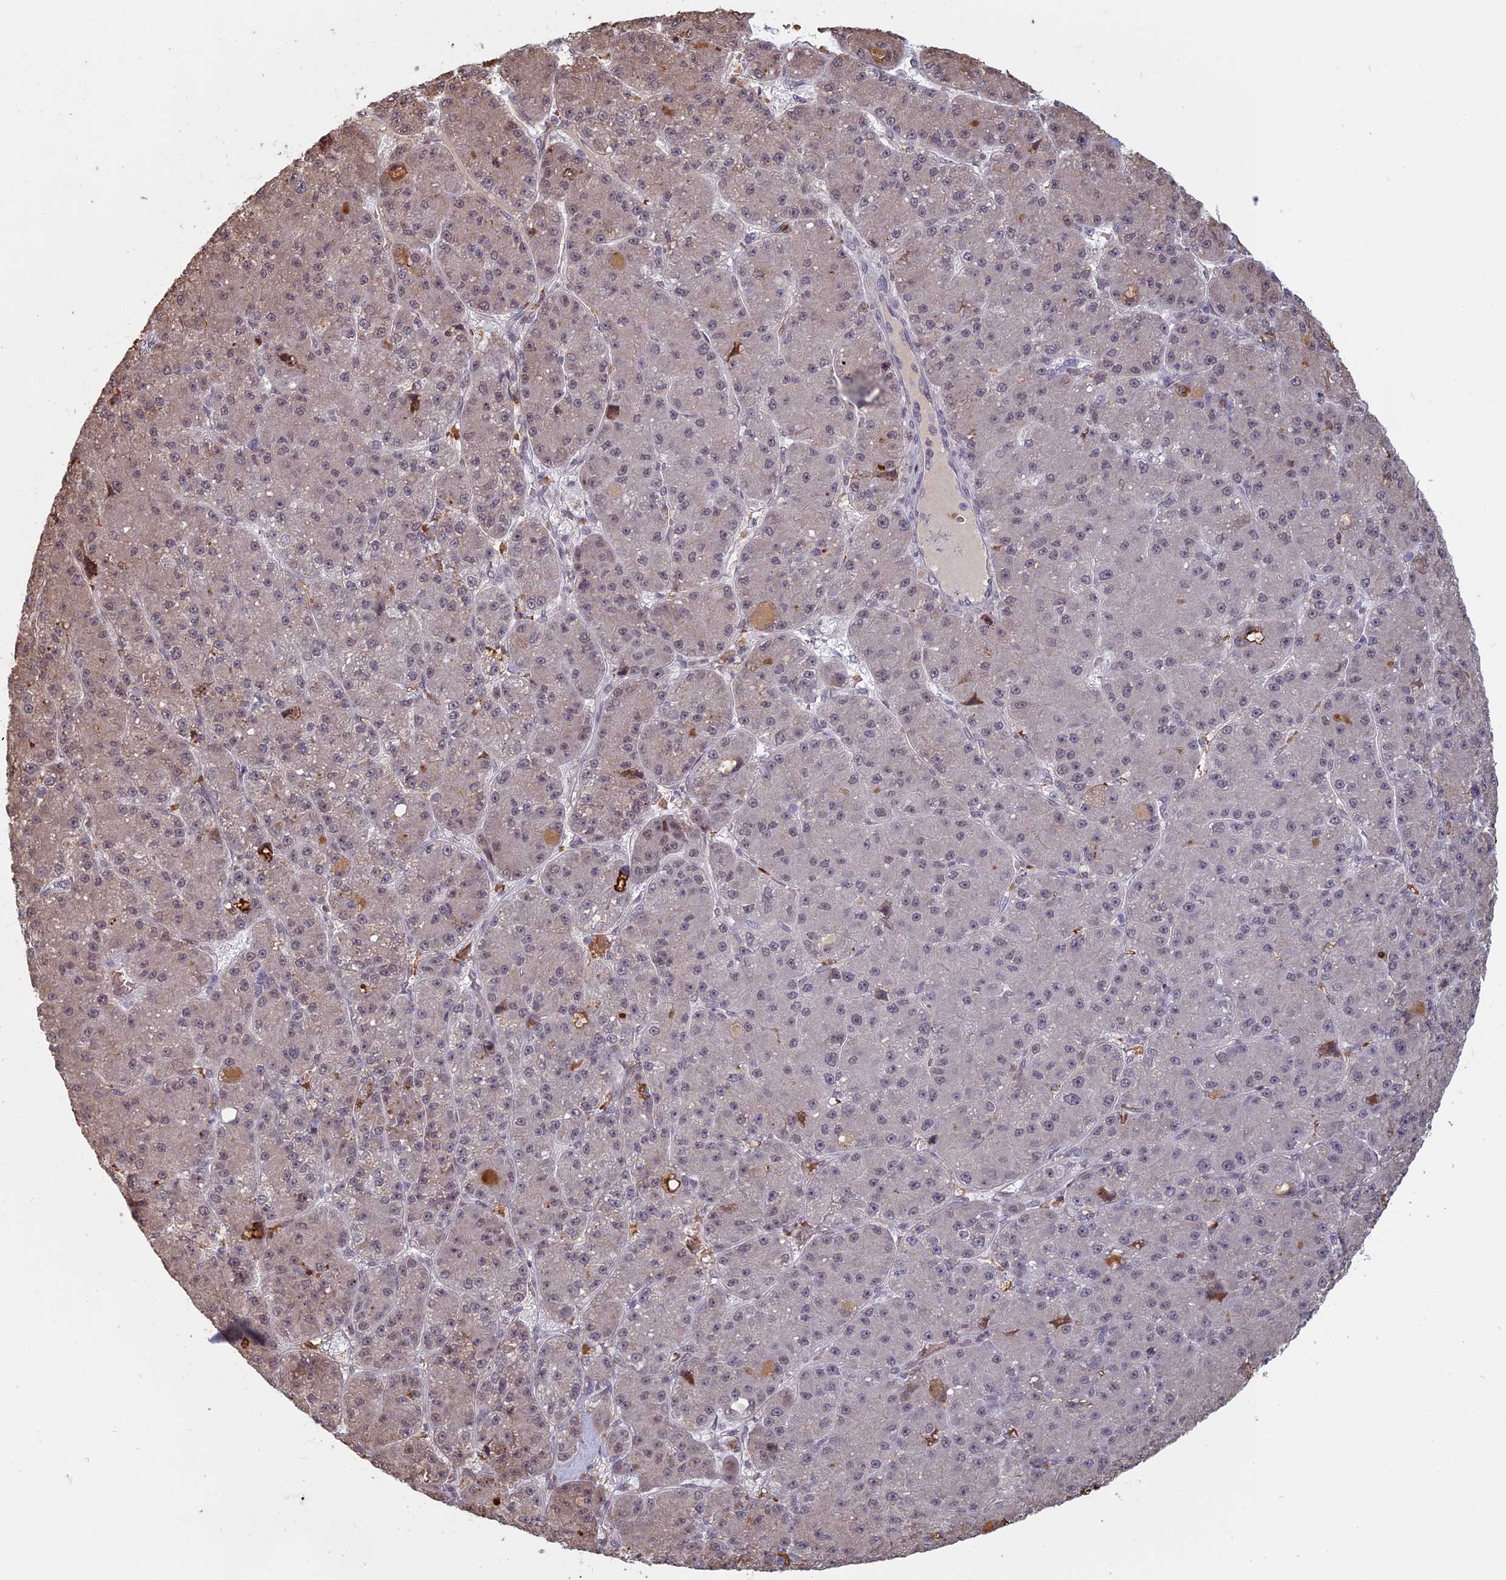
{"staining": {"intensity": "weak", "quantity": "<25%", "location": "nuclear"}, "tissue": "liver cancer", "cell_type": "Tumor cells", "image_type": "cancer", "snomed": [{"axis": "morphology", "description": "Carcinoma, Hepatocellular, NOS"}, {"axis": "topography", "description": "Liver"}], "caption": "High magnification brightfield microscopy of liver hepatocellular carcinoma stained with DAB (3,3'-diaminobenzidine) (brown) and counterstained with hematoxylin (blue): tumor cells show no significant staining.", "gene": "MFAP1", "patient": {"sex": "male", "age": 67}}